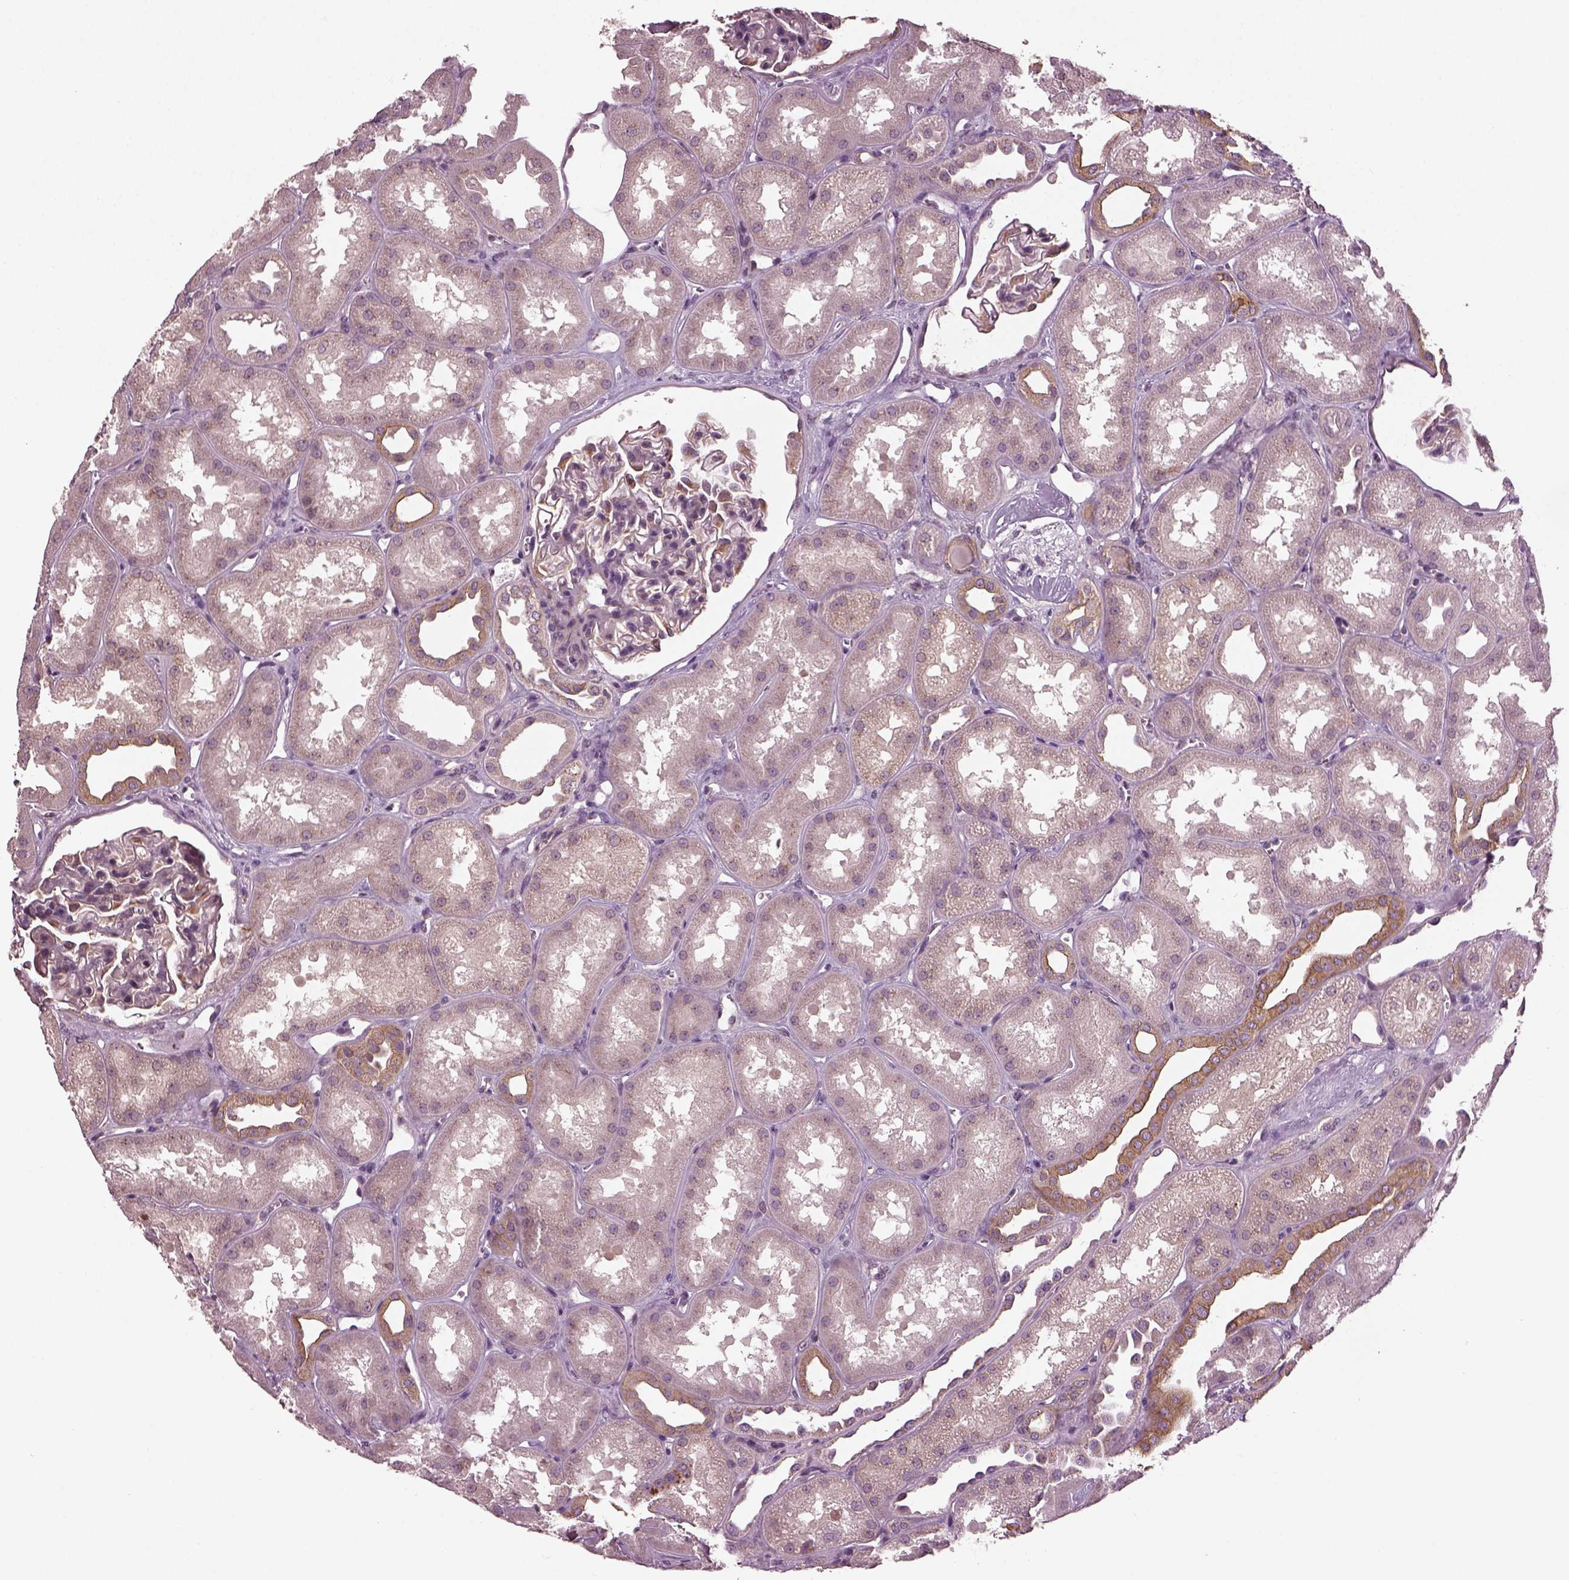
{"staining": {"intensity": "moderate", "quantity": "<25%", "location": "cytoplasmic/membranous"}, "tissue": "kidney", "cell_type": "Cells in glomeruli", "image_type": "normal", "snomed": [{"axis": "morphology", "description": "Normal tissue, NOS"}, {"axis": "topography", "description": "Kidney"}], "caption": "IHC of unremarkable kidney reveals low levels of moderate cytoplasmic/membranous staining in about <25% of cells in glomeruli.", "gene": "RUFY3", "patient": {"sex": "male", "age": 61}}